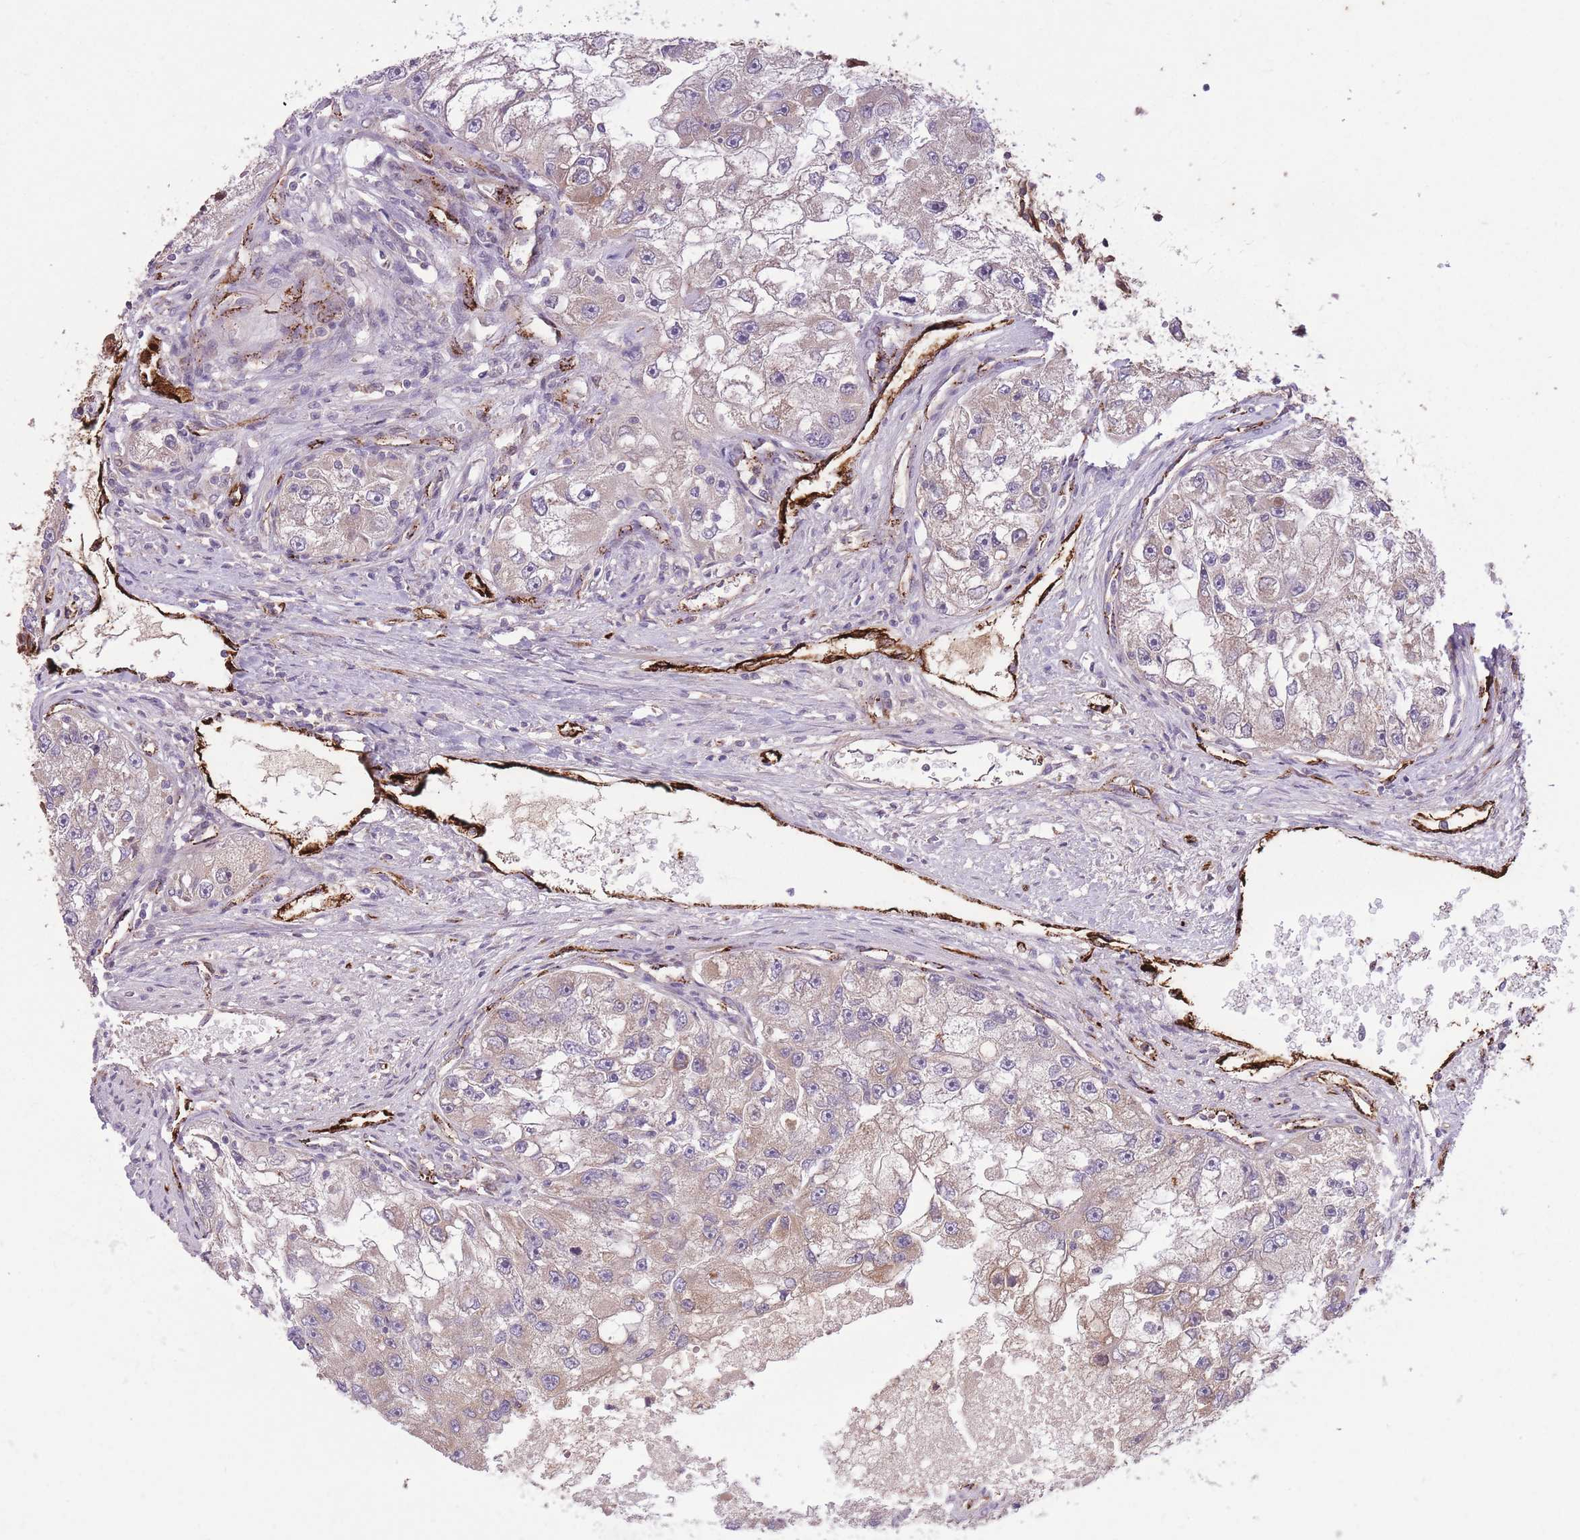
{"staining": {"intensity": "weak", "quantity": "25%-75%", "location": "cytoplasmic/membranous"}, "tissue": "renal cancer", "cell_type": "Tumor cells", "image_type": "cancer", "snomed": [{"axis": "morphology", "description": "Adenocarcinoma, NOS"}, {"axis": "topography", "description": "Kidney"}], "caption": "Immunohistochemistry (IHC) staining of renal cancer (adenocarcinoma), which displays low levels of weak cytoplasmic/membranous staining in approximately 25%-75% of tumor cells indicating weak cytoplasmic/membranous protein expression. The staining was performed using DAB (3,3'-diaminobenzidine) (brown) for protein detection and nuclei were counterstained in hematoxylin (blue).", "gene": "CISH", "patient": {"sex": "male", "age": 63}}